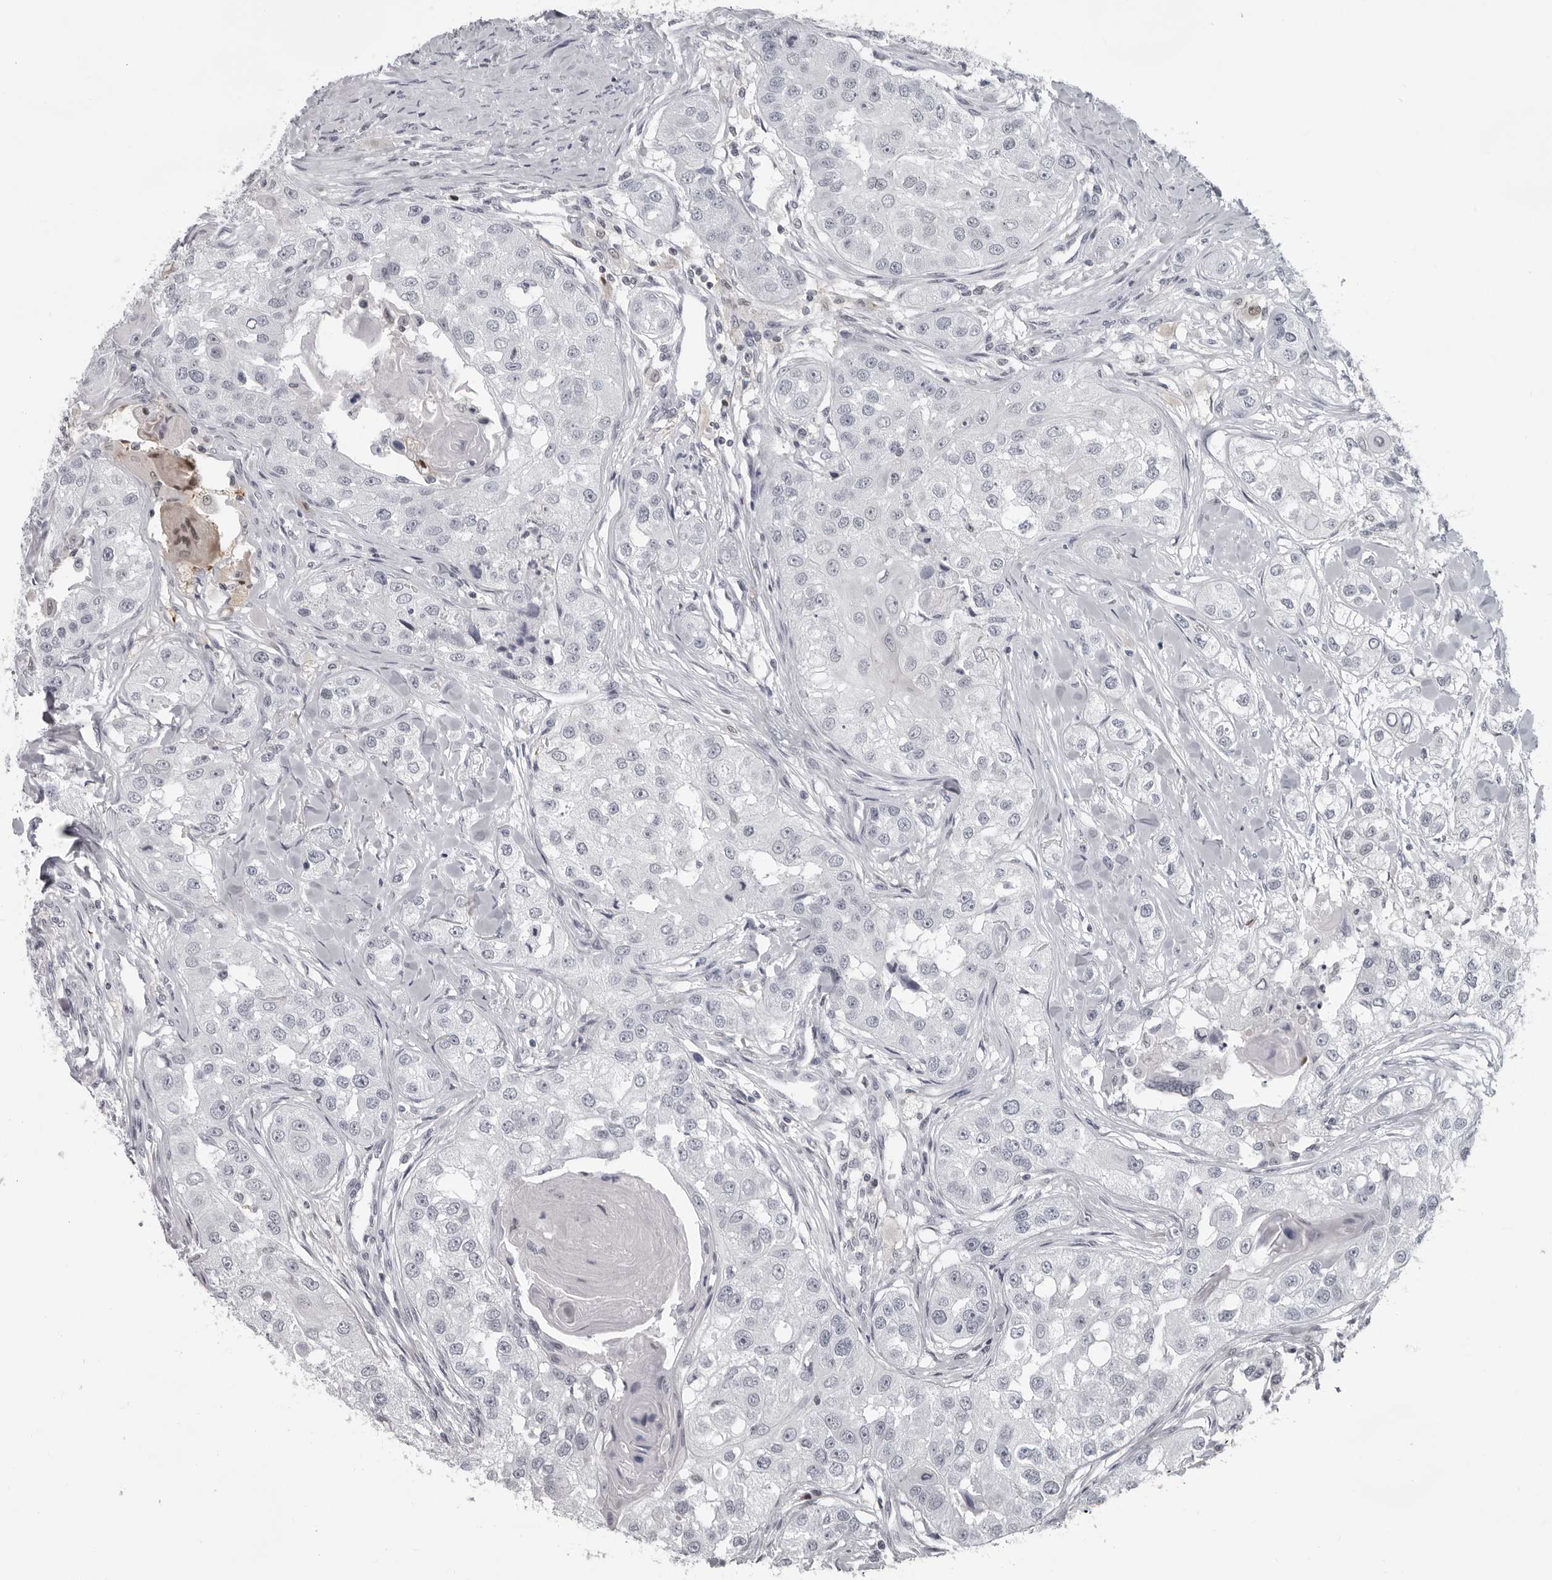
{"staining": {"intensity": "negative", "quantity": "none", "location": "none"}, "tissue": "head and neck cancer", "cell_type": "Tumor cells", "image_type": "cancer", "snomed": [{"axis": "morphology", "description": "Normal tissue, NOS"}, {"axis": "morphology", "description": "Squamous cell carcinoma, NOS"}, {"axis": "topography", "description": "Skeletal muscle"}, {"axis": "topography", "description": "Head-Neck"}], "caption": "This photomicrograph is of squamous cell carcinoma (head and neck) stained with immunohistochemistry (IHC) to label a protein in brown with the nuclei are counter-stained blue. There is no staining in tumor cells.", "gene": "LZIC", "patient": {"sex": "male", "age": 51}}